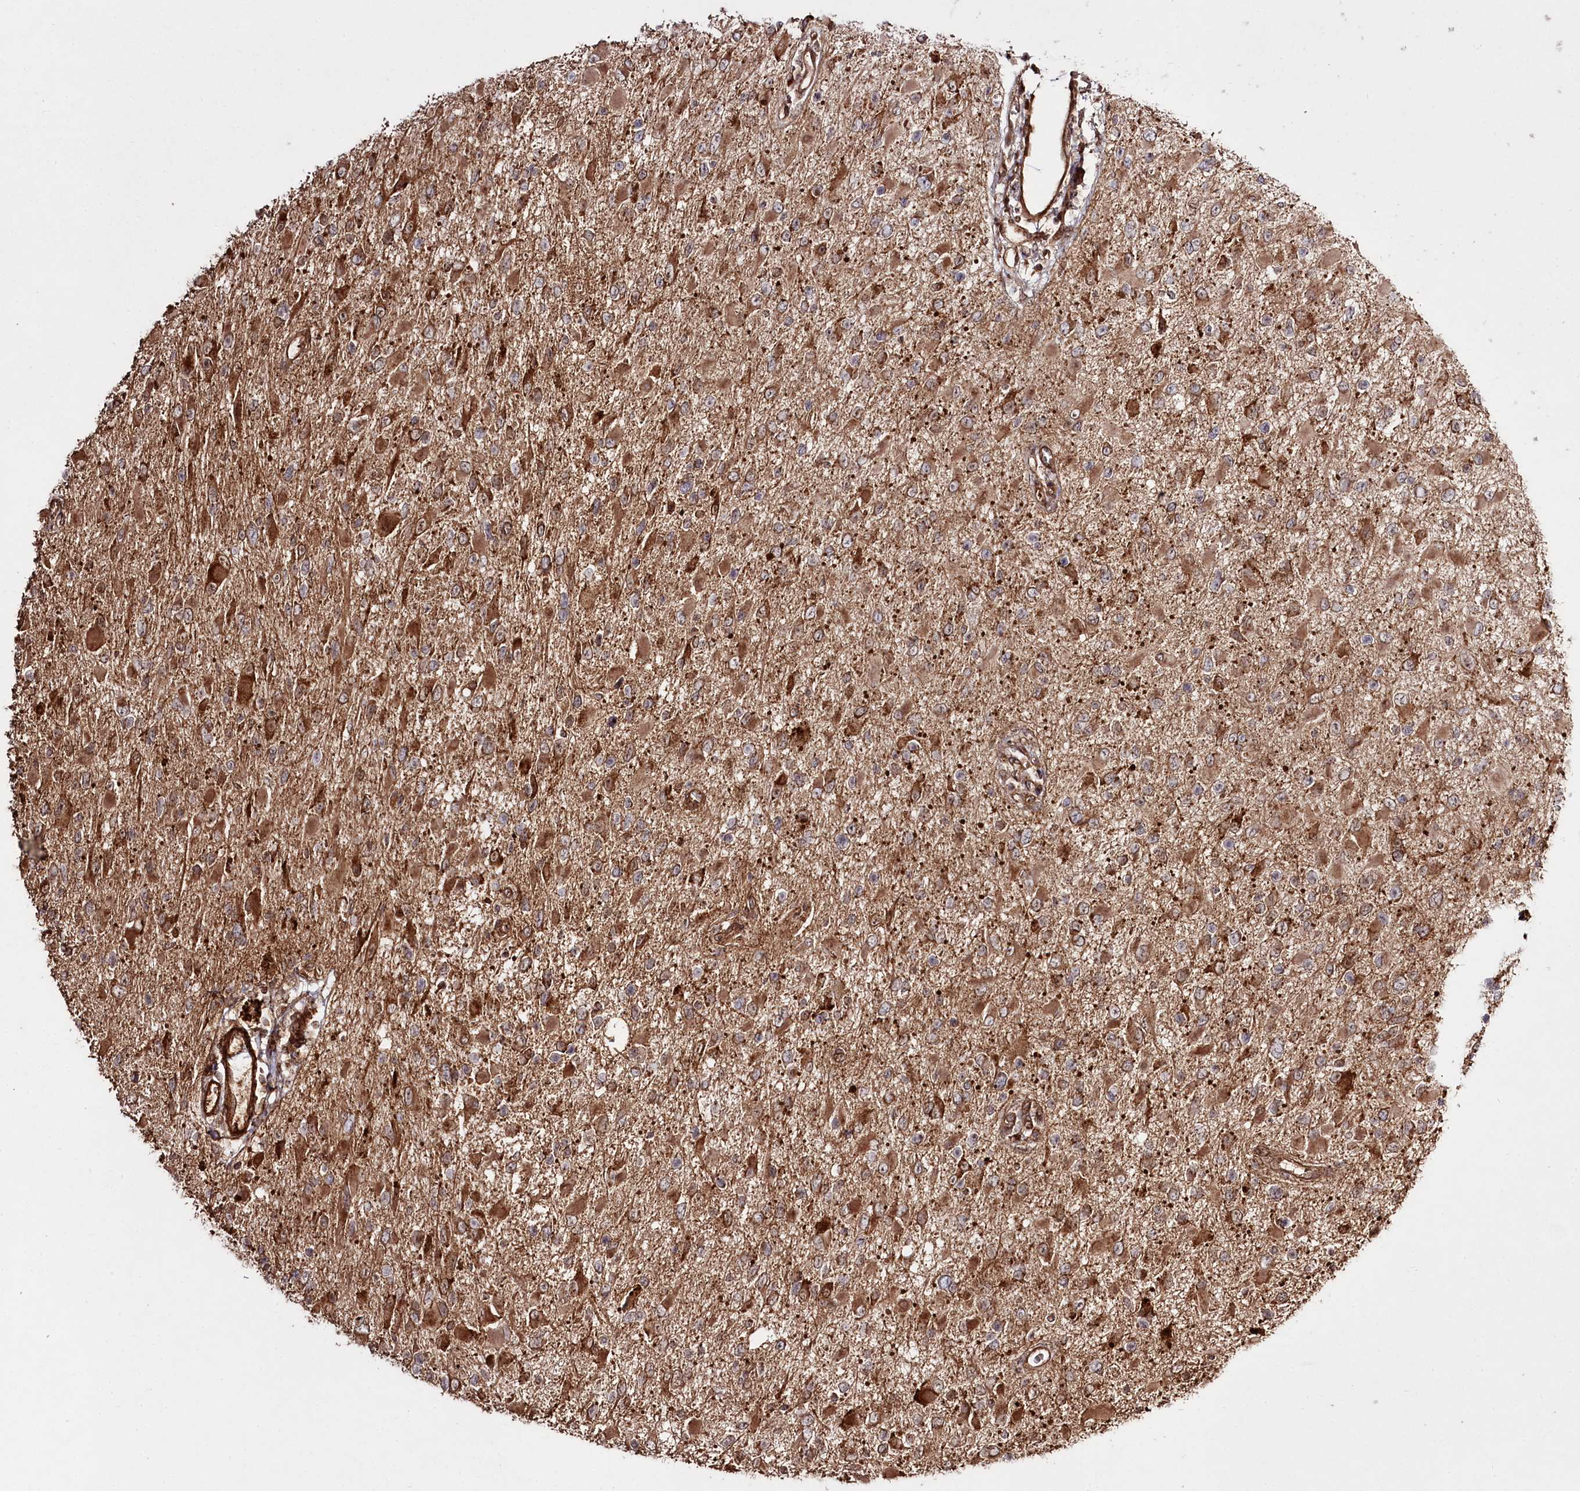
{"staining": {"intensity": "moderate", "quantity": ">75%", "location": "cytoplasmic/membranous"}, "tissue": "glioma", "cell_type": "Tumor cells", "image_type": "cancer", "snomed": [{"axis": "morphology", "description": "Glioma, malignant, High grade"}, {"axis": "topography", "description": "Brain"}], "caption": "Protein staining shows moderate cytoplasmic/membranous positivity in about >75% of tumor cells in glioma.", "gene": "REXO2", "patient": {"sex": "male", "age": 53}}